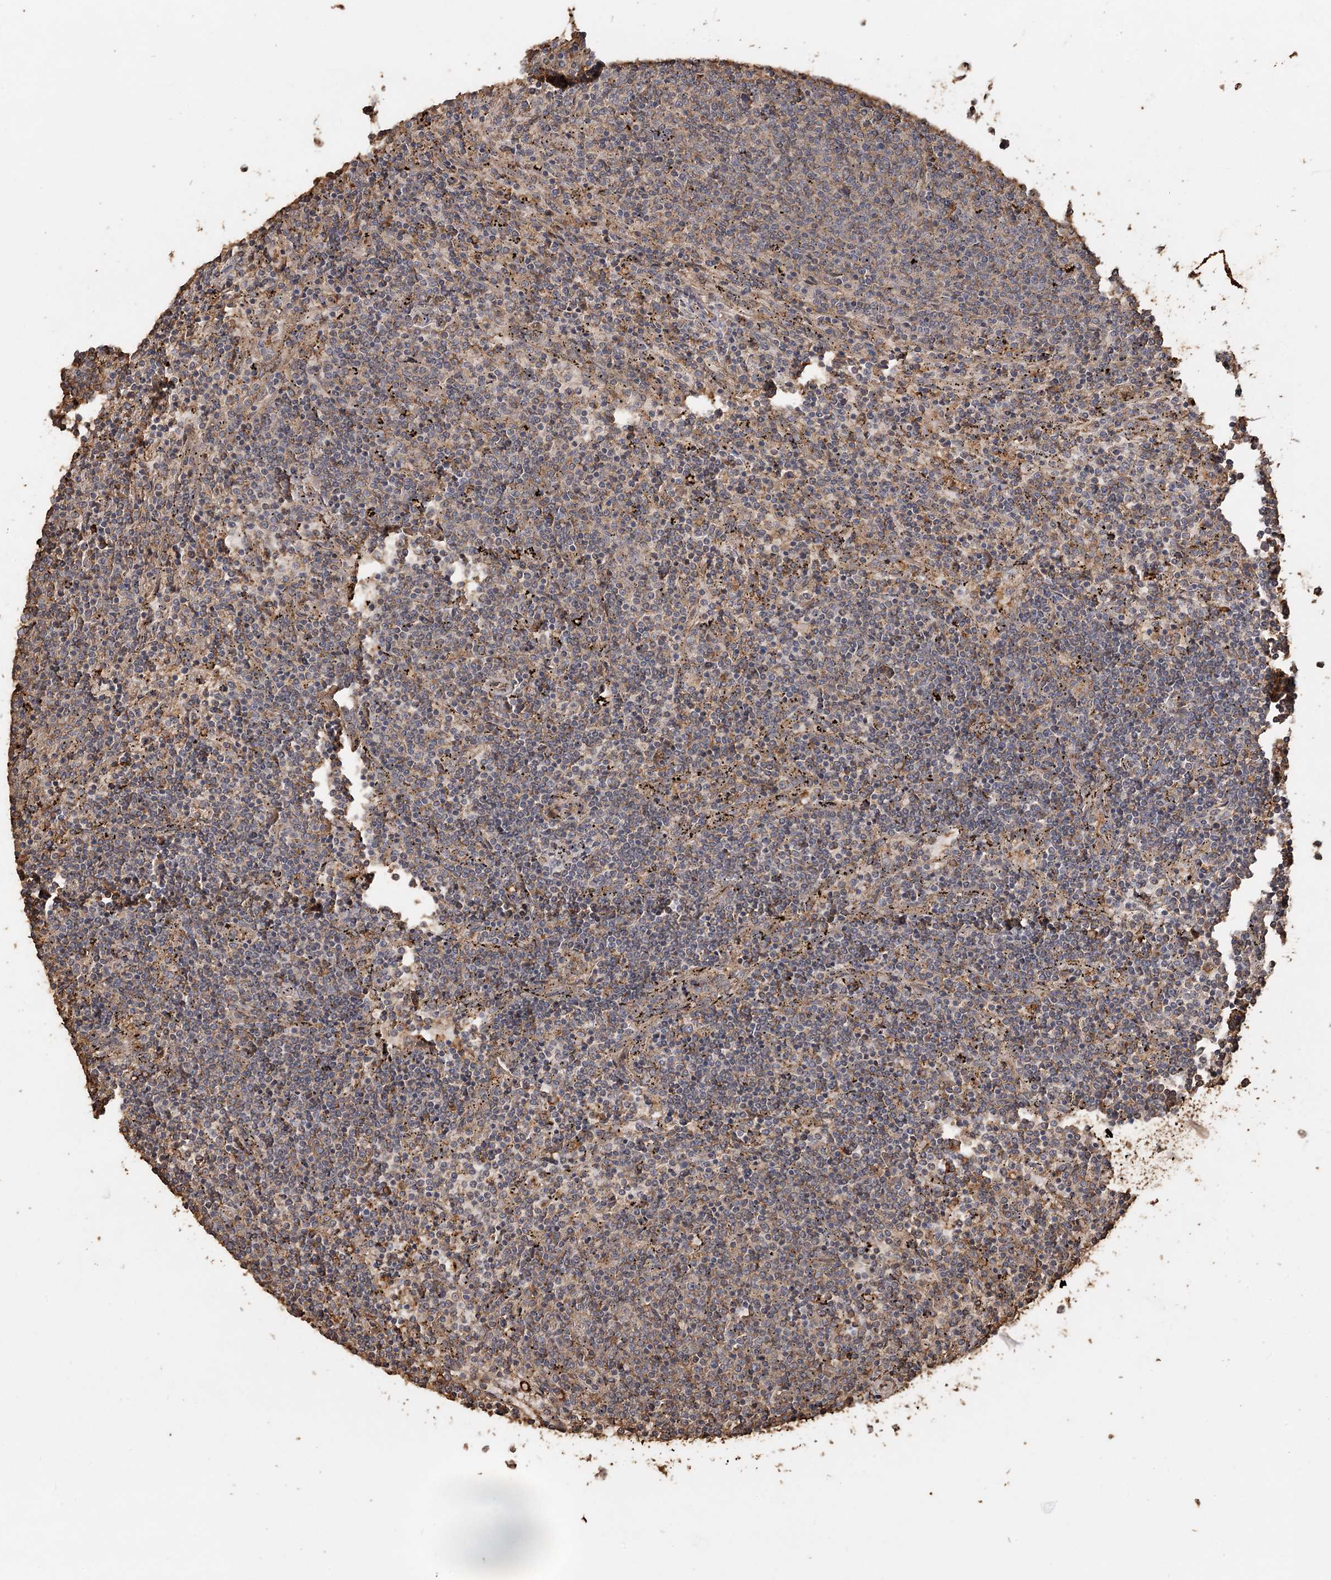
{"staining": {"intensity": "negative", "quantity": "none", "location": "none"}, "tissue": "lymphoma", "cell_type": "Tumor cells", "image_type": "cancer", "snomed": [{"axis": "morphology", "description": "Malignant lymphoma, non-Hodgkin's type, Low grade"}, {"axis": "topography", "description": "Spleen"}], "caption": "This image is of low-grade malignant lymphoma, non-Hodgkin's type stained with immunohistochemistry to label a protein in brown with the nuclei are counter-stained blue. There is no staining in tumor cells. The staining is performed using DAB brown chromogen with nuclei counter-stained in using hematoxylin.", "gene": "PIK3C2A", "patient": {"sex": "female", "age": 50}}